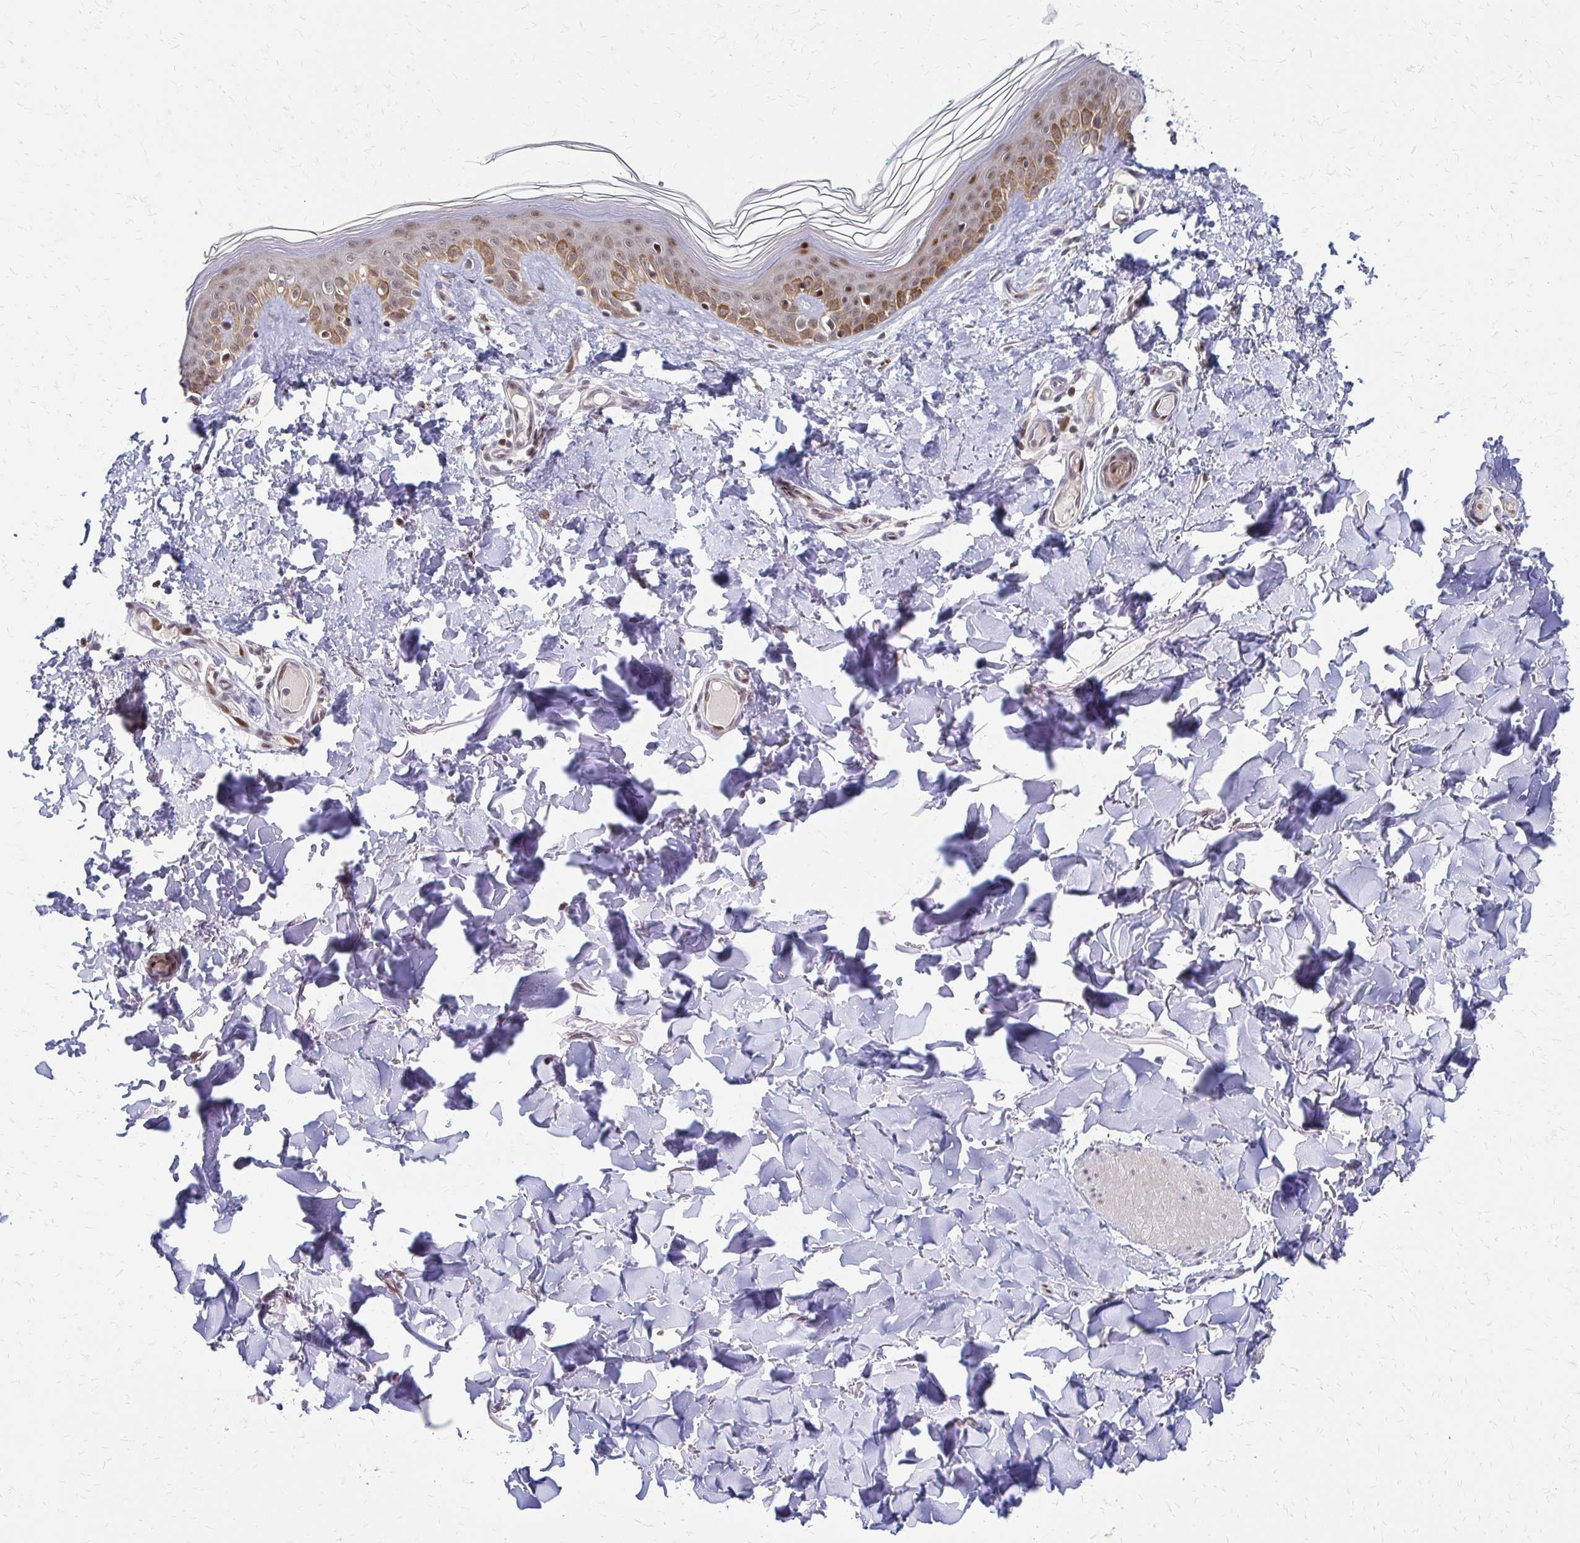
{"staining": {"intensity": "moderate", "quantity": "<25%", "location": "nuclear"}, "tissue": "skin", "cell_type": "Fibroblasts", "image_type": "normal", "snomed": [{"axis": "morphology", "description": "Normal tissue, NOS"}, {"axis": "topography", "description": "Skin"}, {"axis": "topography", "description": "Peripheral nerve tissue"}], "caption": "Immunohistochemistry (DAB (3,3'-diaminobenzidine)) staining of normal human skin demonstrates moderate nuclear protein positivity in about <25% of fibroblasts. The protein of interest is stained brown, and the nuclei are stained in blue (DAB (3,3'-diaminobenzidine) IHC with brightfield microscopy, high magnification).", "gene": "TRIR", "patient": {"sex": "female", "age": 45}}